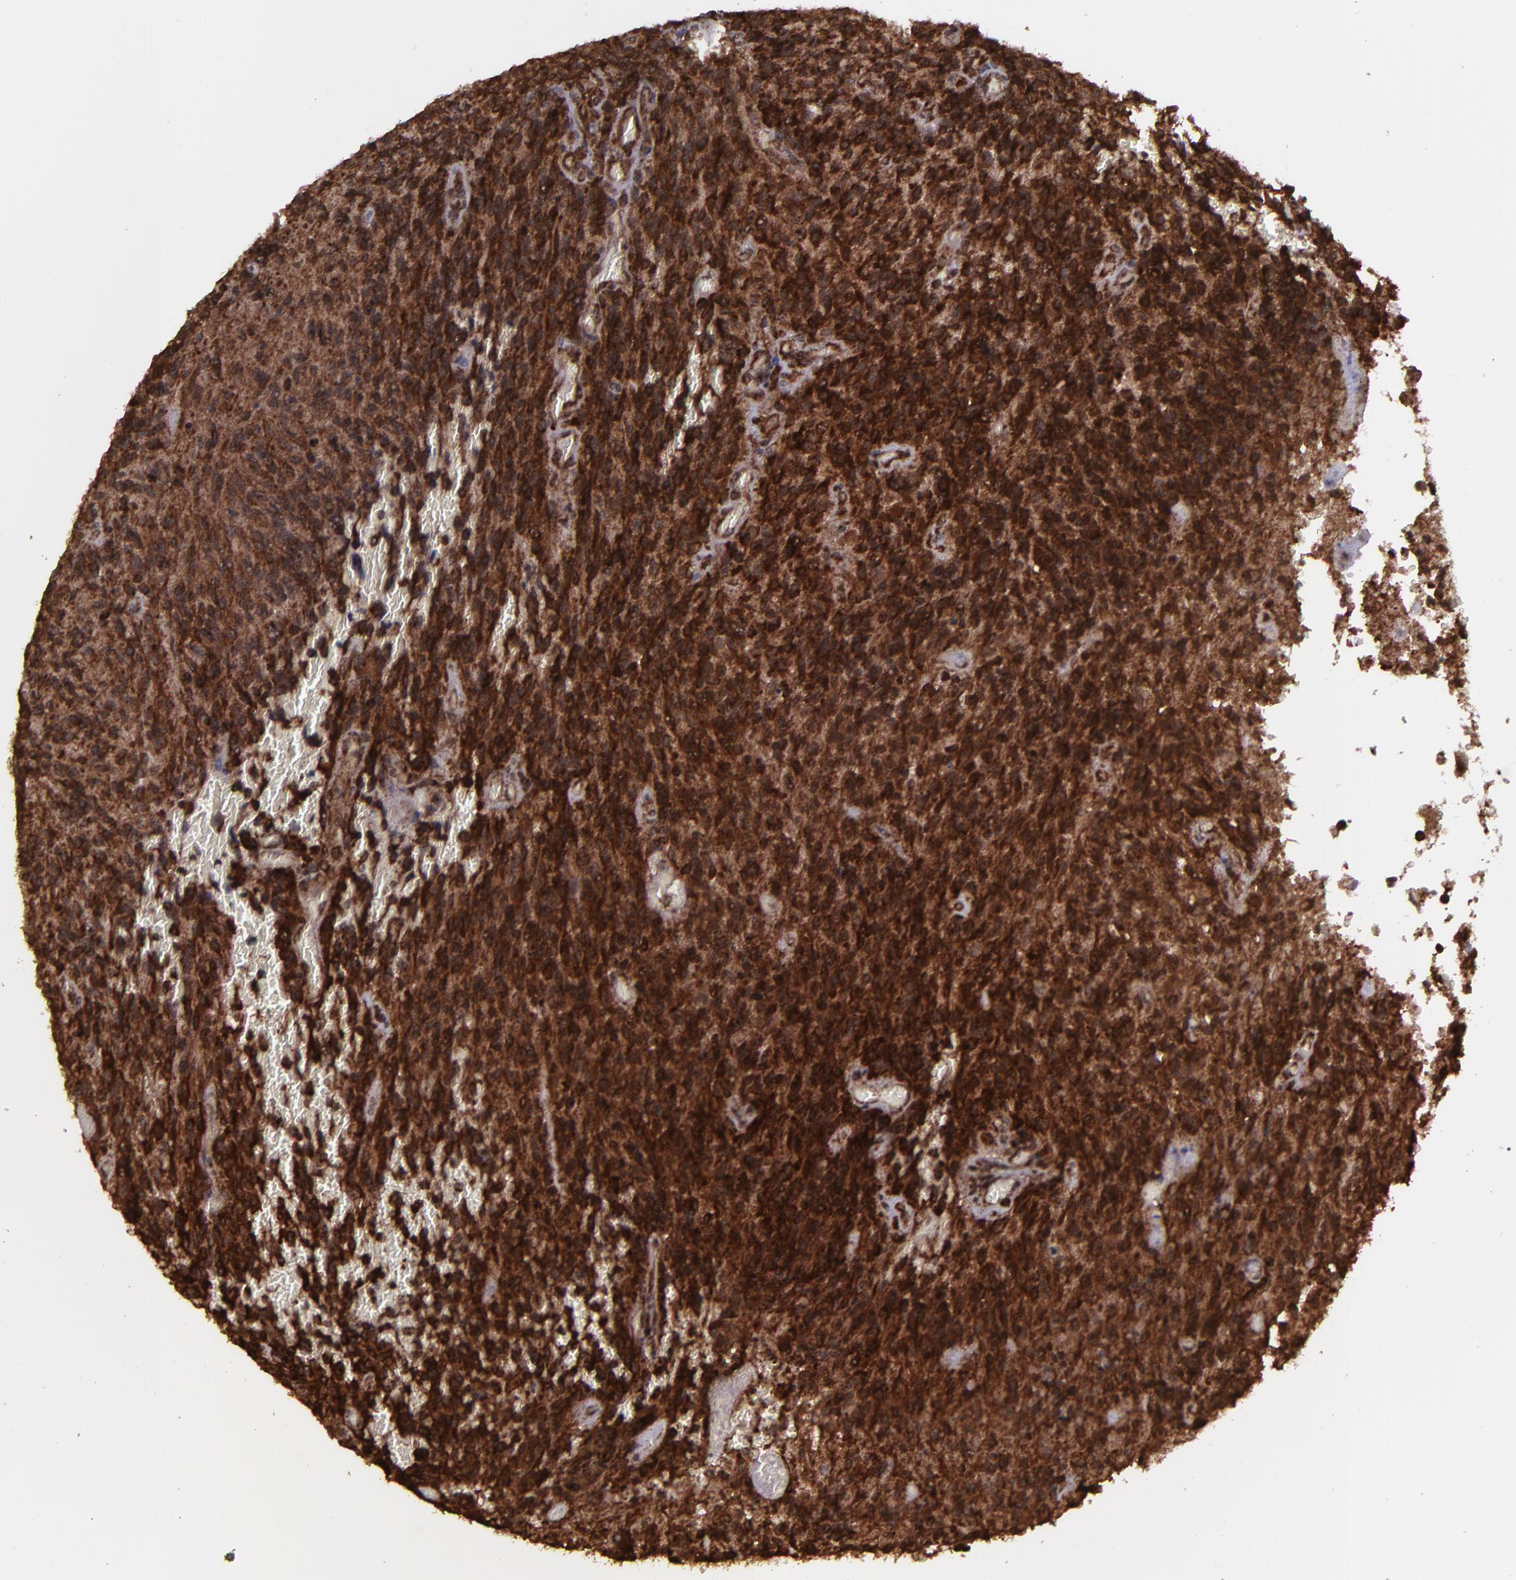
{"staining": {"intensity": "strong", "quantity": ">75%", "location": "cytoplasmic/membranous,nuclear"}, "tissue": "glioma", "cell_type": "Tumor cells", "image_type": "cancer", "snomed": [{"axis": "morphology", "description": "Normal tissue, NOS"}, {"axis": "morphology", "description": "Glioma, malignant, High grade"}, {"axis": "topography", "description": "Cerebral cortex"}], "caption": "Tumor cells demonstrate high levels of strong cytoplasmic/membranous and nuclear staining in about >75% of cells in glioma.", "gene": "EIF4ENIF1", "patient": {"sex": "male", "age": 56}}